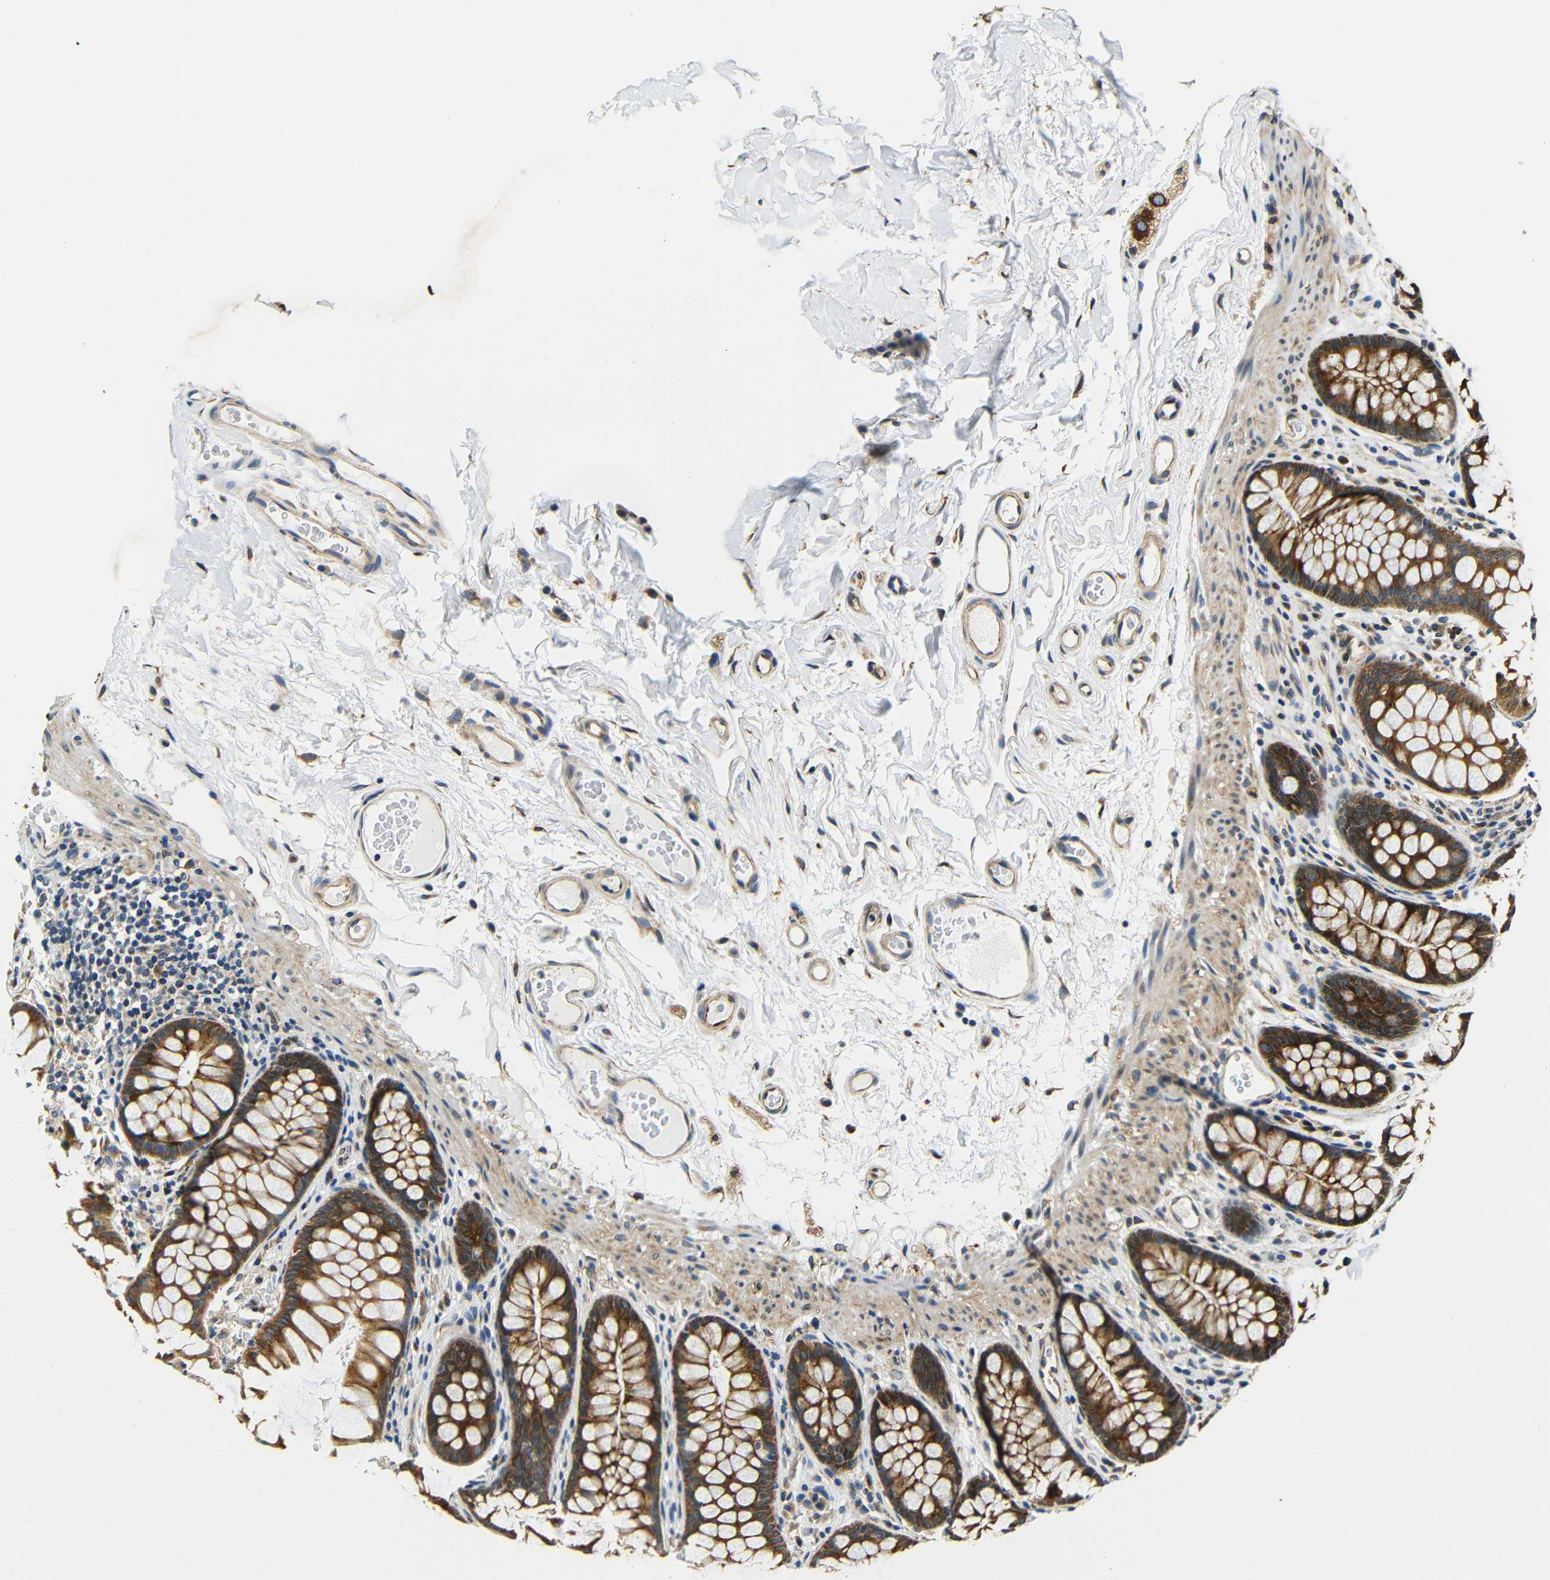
{"staining": {"intensity": "moderate", "quantity": ">75%", "location": "cytoplasmic/membranous"}, "tissue": "colon", "cell_type": "Endothelial cells", "image_type": "normal", "snomed": [{"axis": "morphology", "description": "Normal tissue, NOS"}, {"axis": "topography", "description": "Colon"}], "caption": "Colon stained with DAB immunohistochemistry shows medium levels of moderate cytoplasmic/membranous positivity in about >75% of endothelial cells.", "gene": "VAPB", "patient": {"sex": "female", "age": 55}}